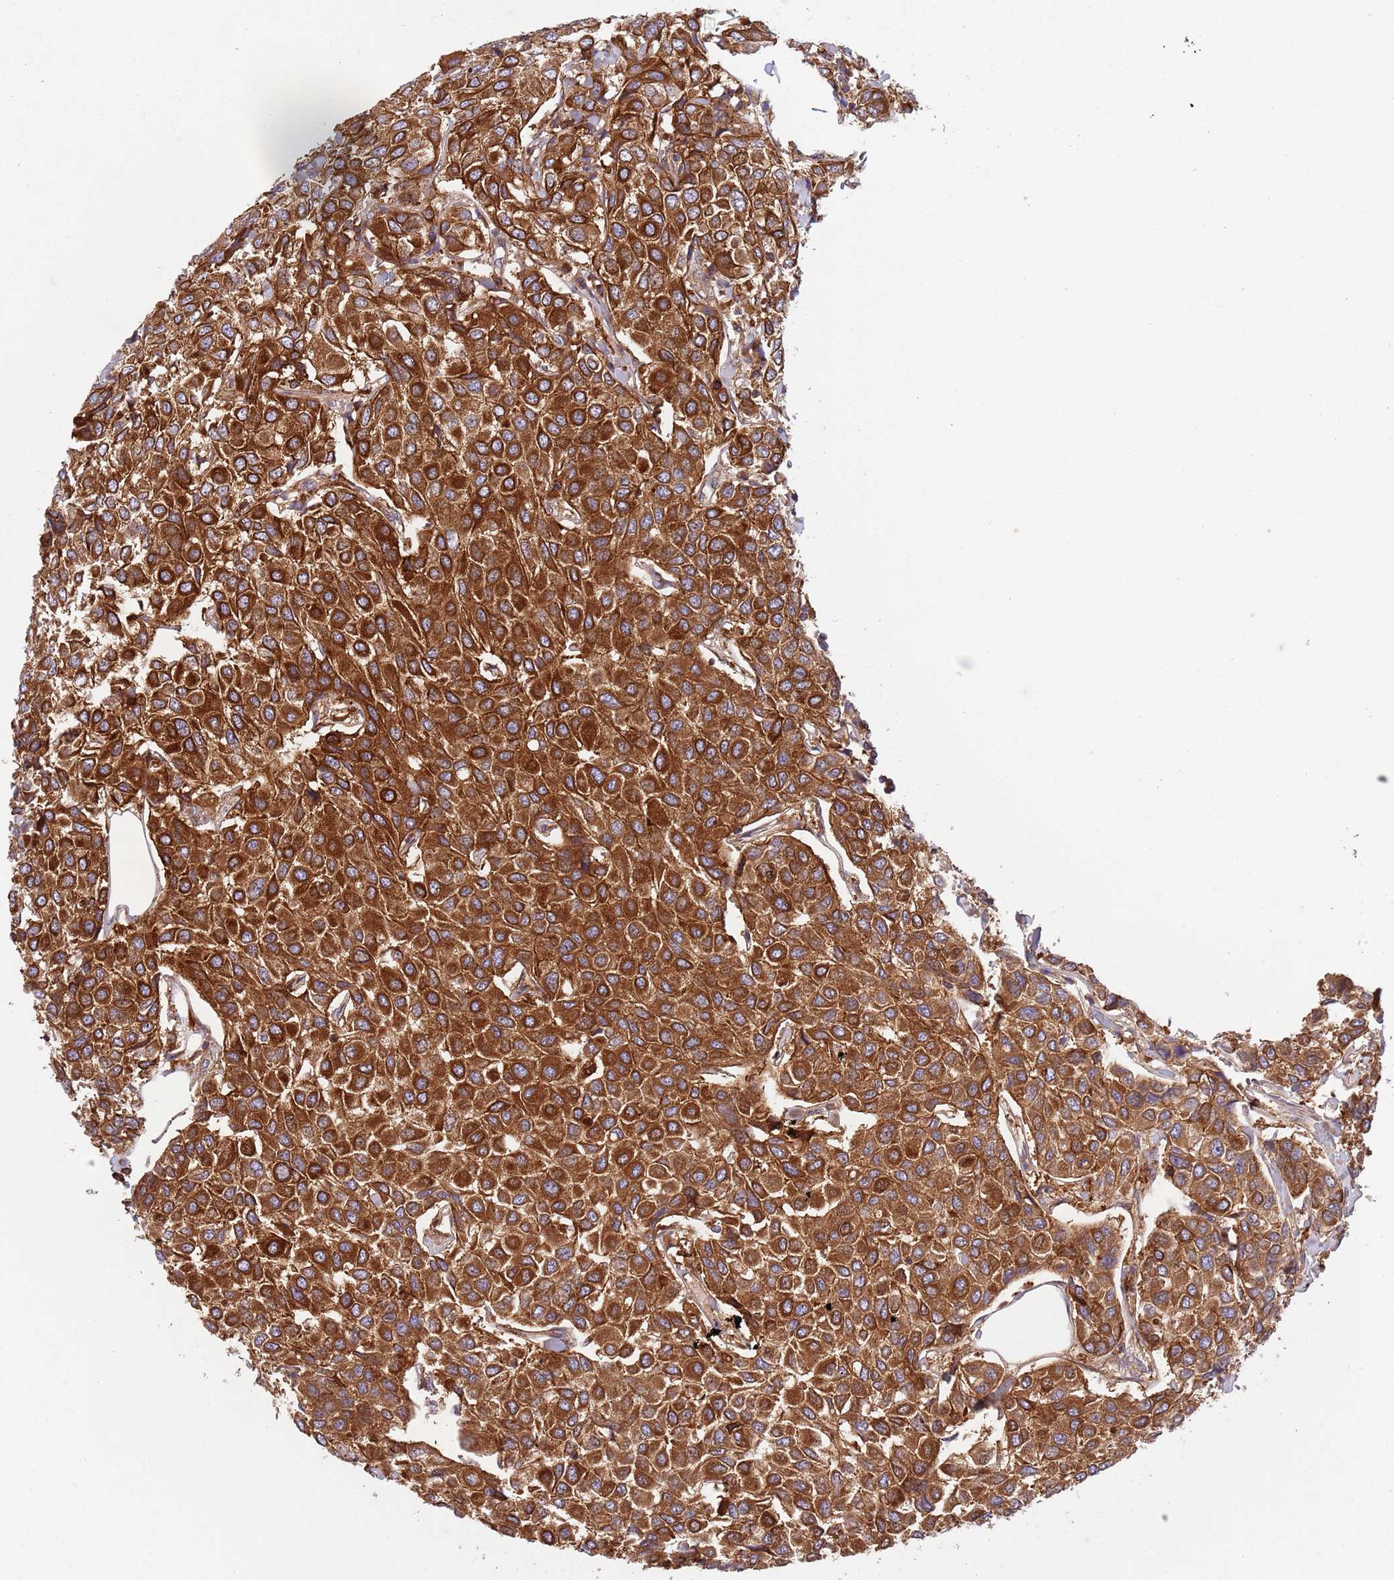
{"staining": {"intensity": "strong", "quantity": ">75%", "location": "cytoplasmic/membranous"}, "tissue": "breast cancer", "cell_type": "Tumor cells", "image_type": "cancer", "snomed": [{"axis": "morphology", "description": "Duct carcinoma"}, {"axis": "topography", "description": "Breast"}], "caption": "Invasive ductal carcinoma (breast) stained with immunohistochemistry (IHC) reveals strong cytoplasmic/membranous staining in approximately >75% of tumor cells.", "gene": "ZMYM5", "patient": {"sex": "female", "age": 55}}